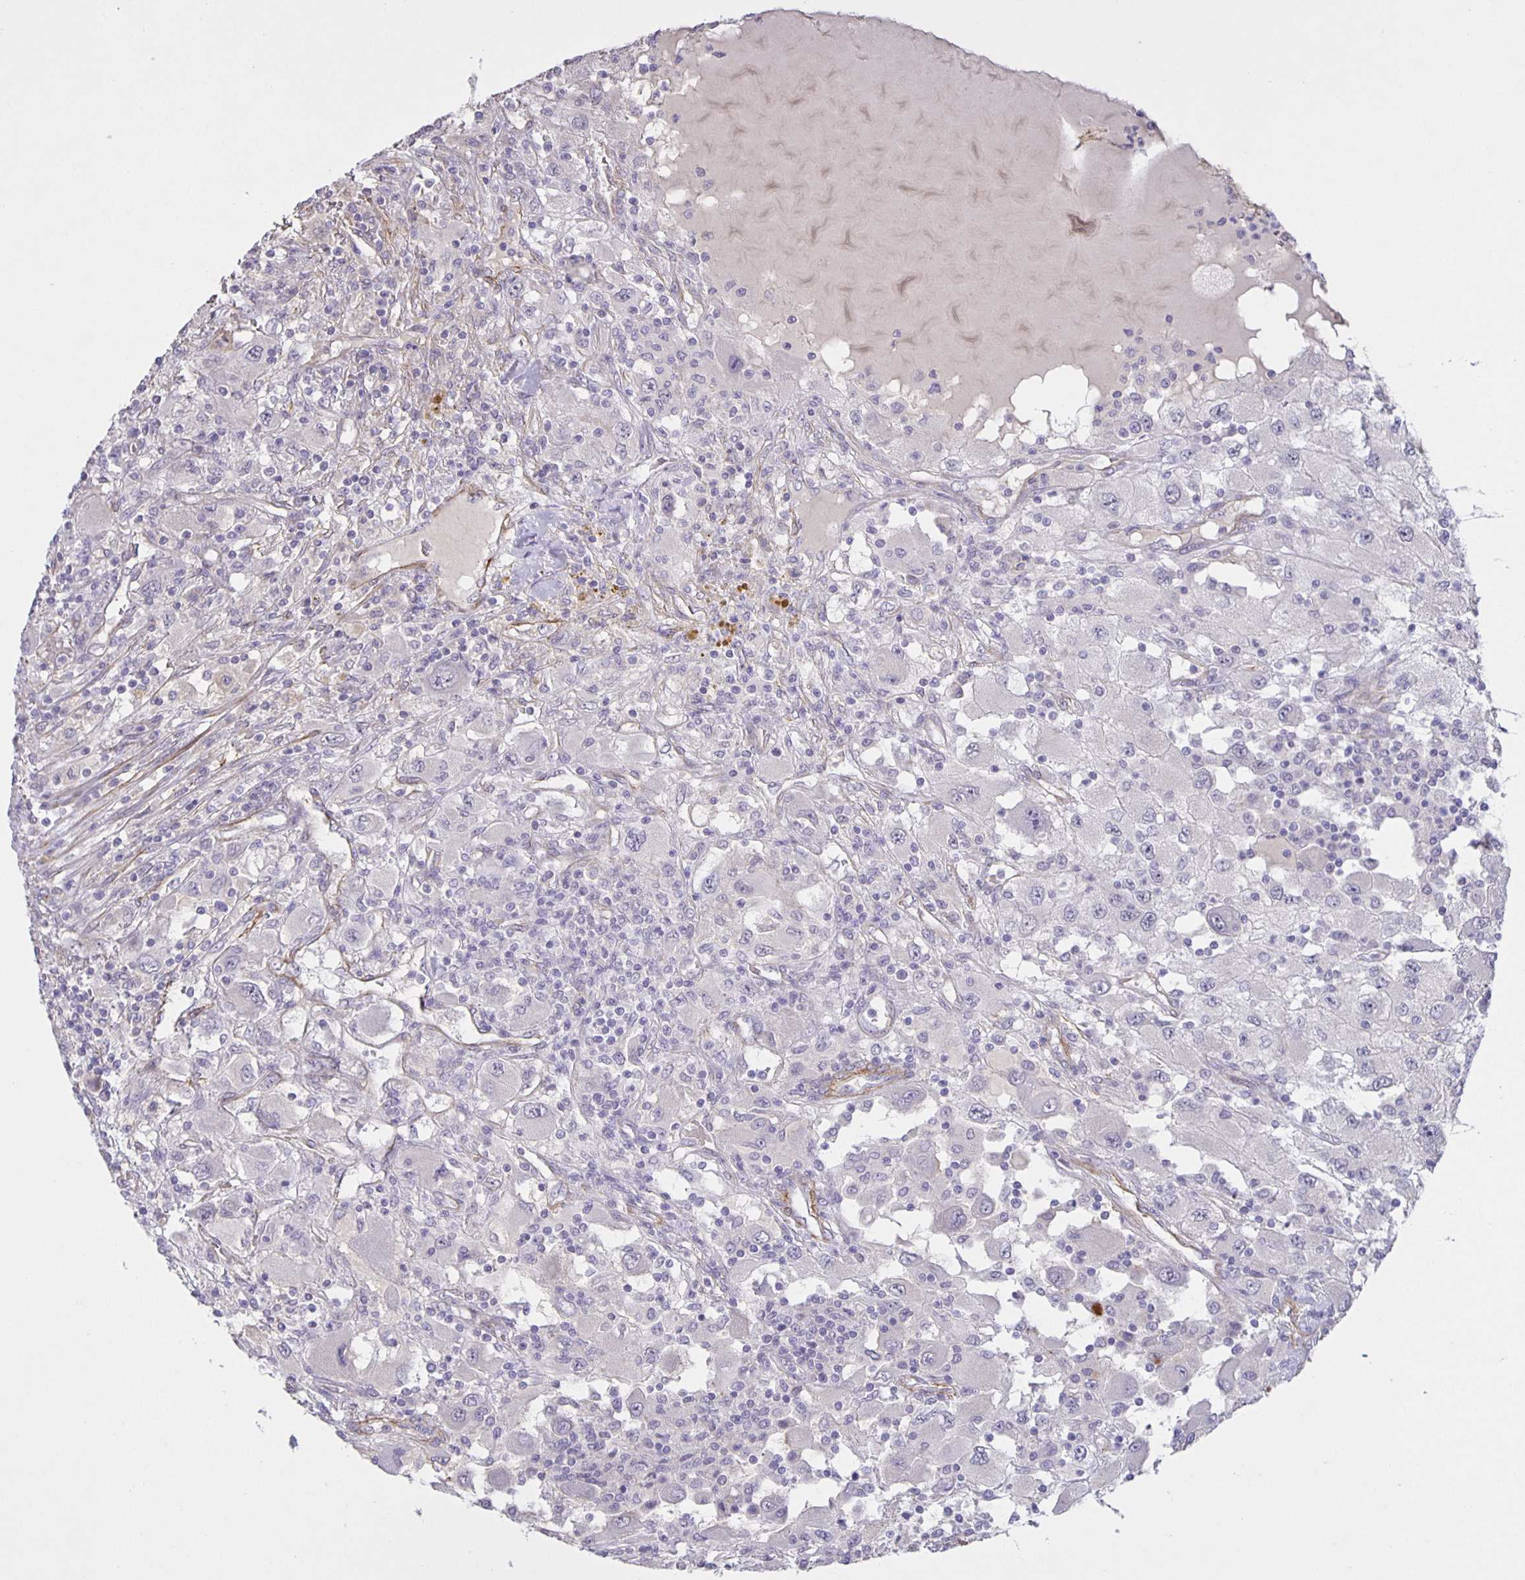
{"staining": {"intensity": "negative", "quantity": "none", "location": "none"}, "tissue": "renal cancer", "cell_type": "Tumor cells", "image_type": "cancer", "snomed": [{"axis": "morphology", "description": "Adenocarcinoma, NOS"}, {"axis": "topography", "description": "Kidney"}], "caption": "DAB (3,3'-diaminobenzidine) immunohistochemical staining of renal cancer shows no significant staining in tumor cells.", "gene": "SRCIN1", "patient": {"sex": "female", "age": 67}}